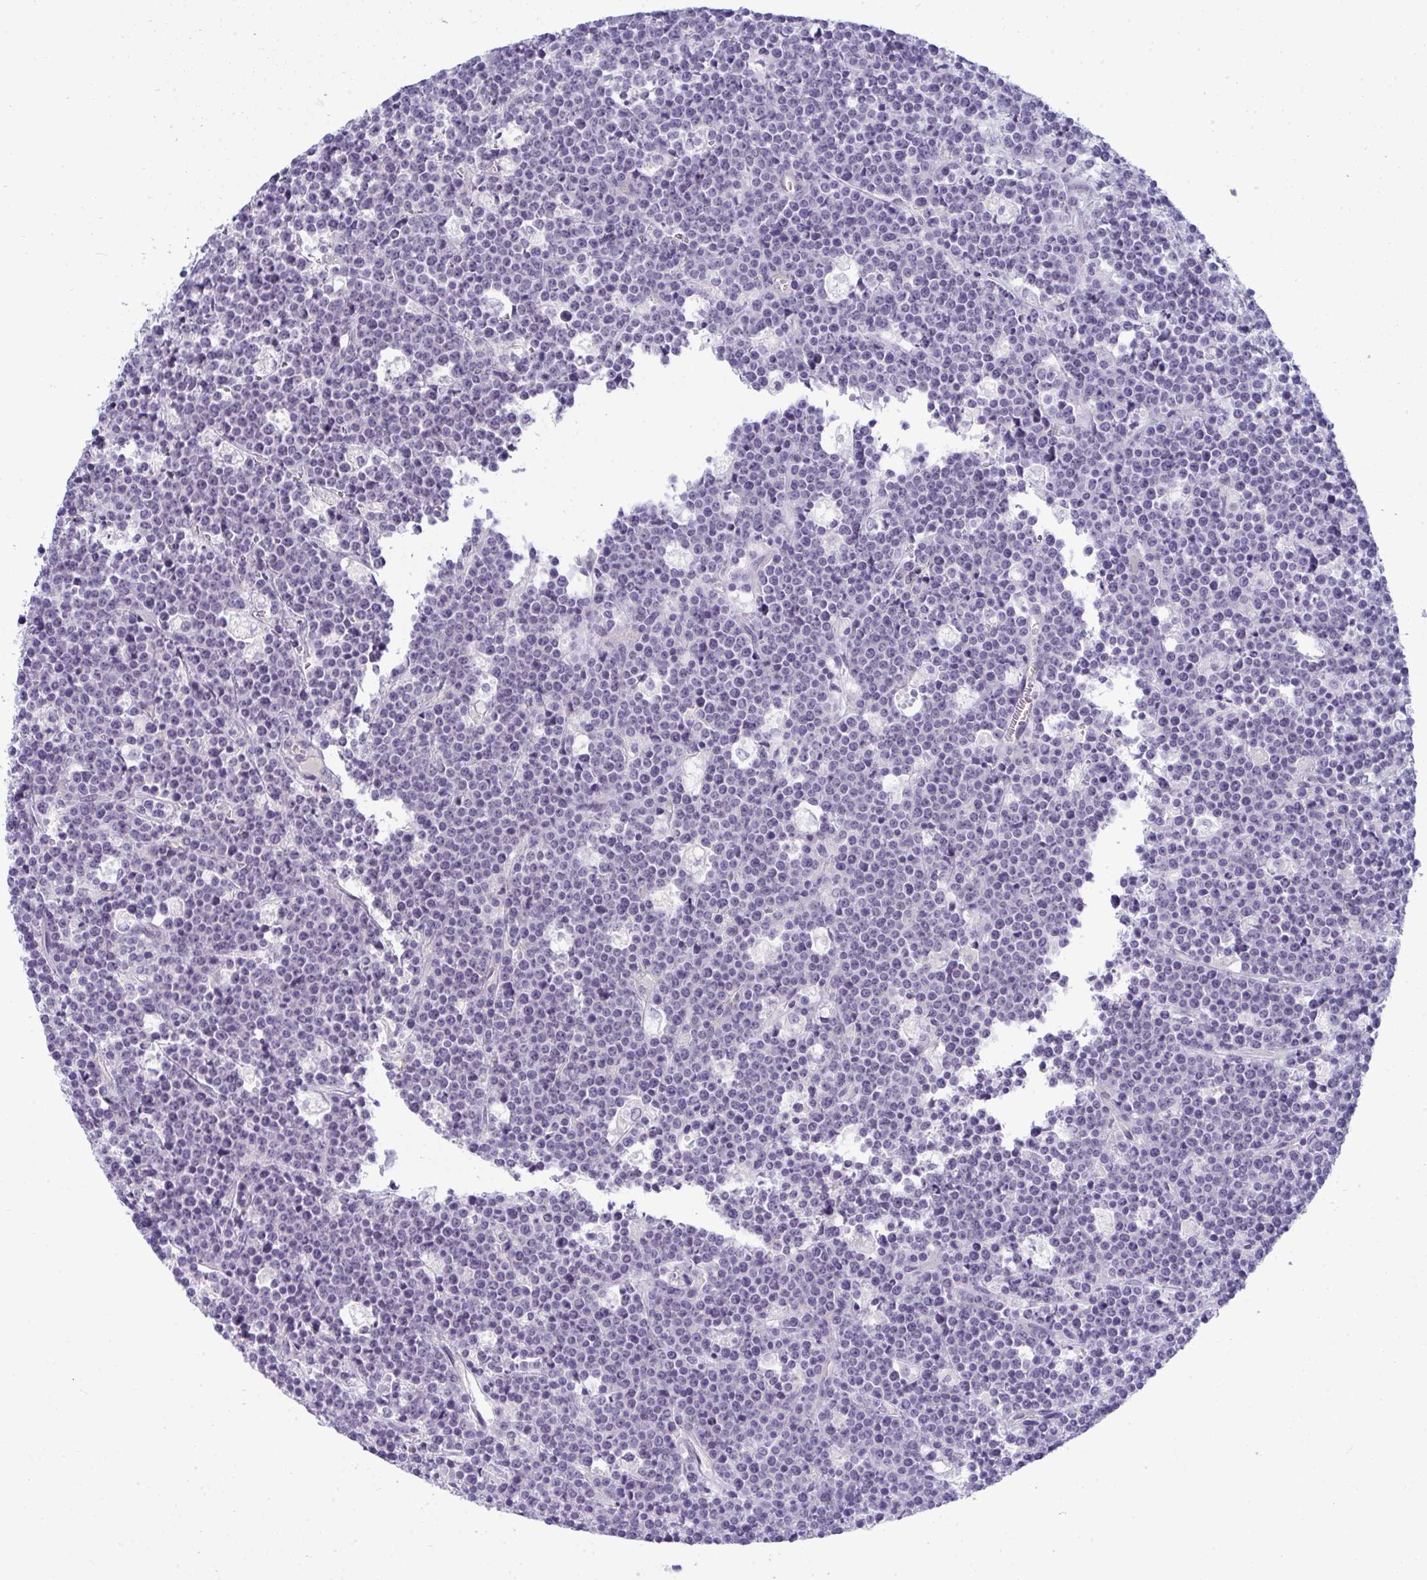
{"staining": {"intensity": "negative", "quantity": "none", "location": "none"}, "tissue": "lymphoma", "cell_type": "Tumor cells", "image_type": "cancer", "snomed": [{"axis": "morphology", "description": "Malignant lymphoma, non-Hodgkin's type, High grade"}, {"axis": "topography", "description": "Ovary"}], "caption": "Immunohistochemistry image of neoplastic tissue: lymphoma stained with DAB displays no significant protein expression in tumor cells. Brightfield microscopy of immunohistochemistry stained with DAB (brown) and hematoxylin (blue), captured at high magnification.", "gene": "TMEM82", "patient": {"sex": "female", "age": 56}}